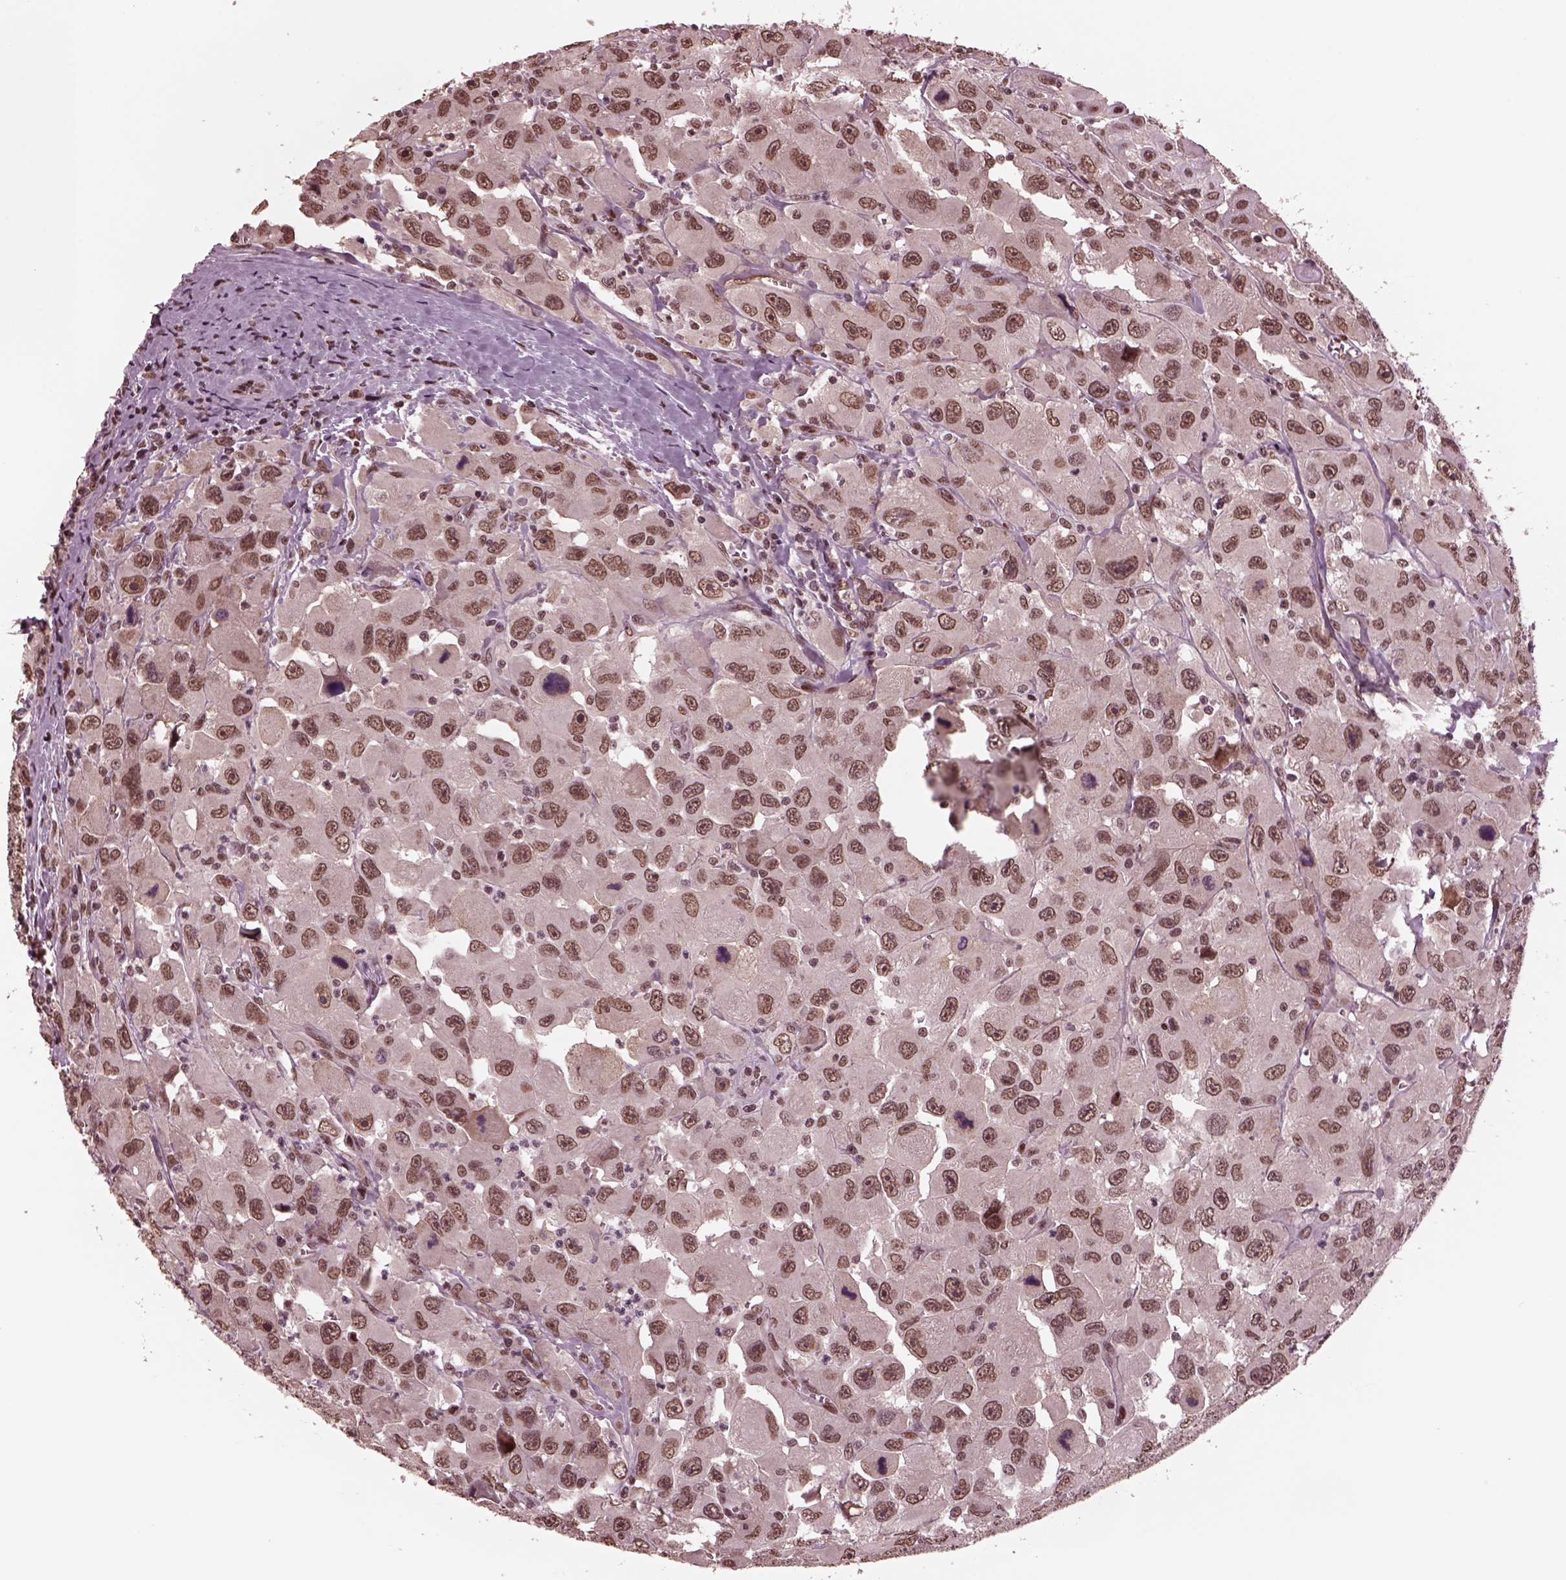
{"staining": {"intensity": "moderate", "quantity": ">75%", "location": "nuclear"}, "tissue": "head and neck cancer", "cell_type": "Tumor cells", "image_type": "cancer", "snomed": [{"axis": "morphology", "description": "Squamous cell carcinoma, NOS"}, {"axis": "morphology", "description": "Squamous cell carcinoma, metastatic, NOS"}, {"axis": "topography", "description": "Oral tissue"}, {"axis": "topography", "description": "Head-Neck"}], "caption": "Protein analysis of head and neck cancer tissue displays moderate nuclear positivity in about >75% of tumor cells. The staining is performed using DAB (3,3'-diaminobenzidine) brown chromogen to label protein expression. The nuclei are counter-stained blue using hematoxylin.", "gene": "NAP1L5", "patient": {"sex": "female", "age": 85}}